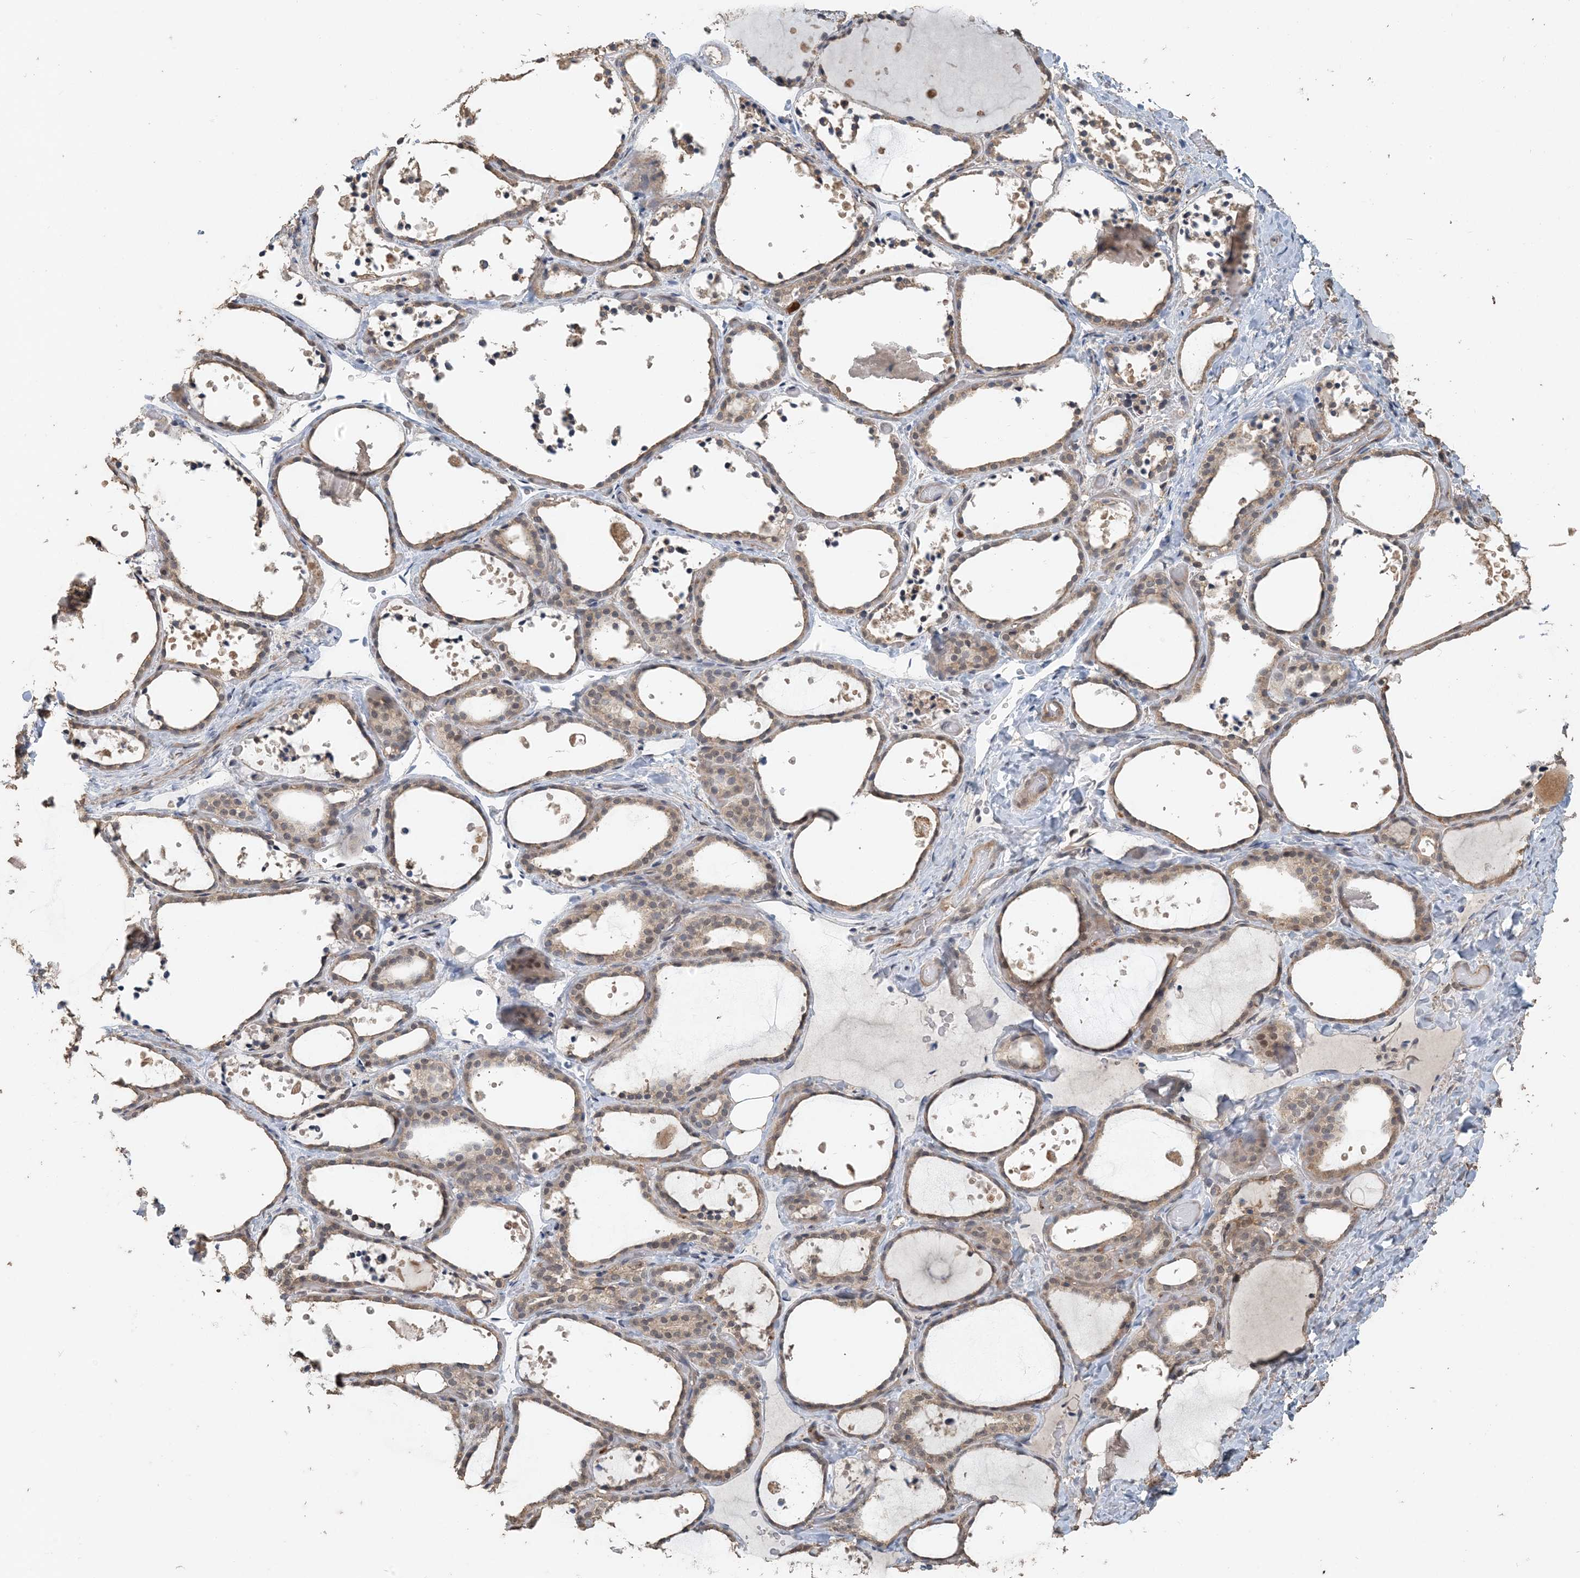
{"staining": {"intensity": "weak", "quantity": "25%-75%", "location": "cytoplasmic/membranous,nuclear"}, "tissue": "thyroid gland", "cell_type": "Glandular cells", "image_type": "normal", "snomed": [{"axis": "morphology", "description": "Normal tissue, NOS"}, {"axis": "topography", "description": "Thyroid gland"}], "caption": "Thyroid gland stained for a protein demonstrates weak cytoplasmic/membranous,nuclear positivity in glandular cells. Using DAB (brown) and hematoxylin (blue) stains, captured at high magnification using brightfield microscopy.", "gene": "ZC3H12A", "patient": {"sex": "female", "age": 44}}